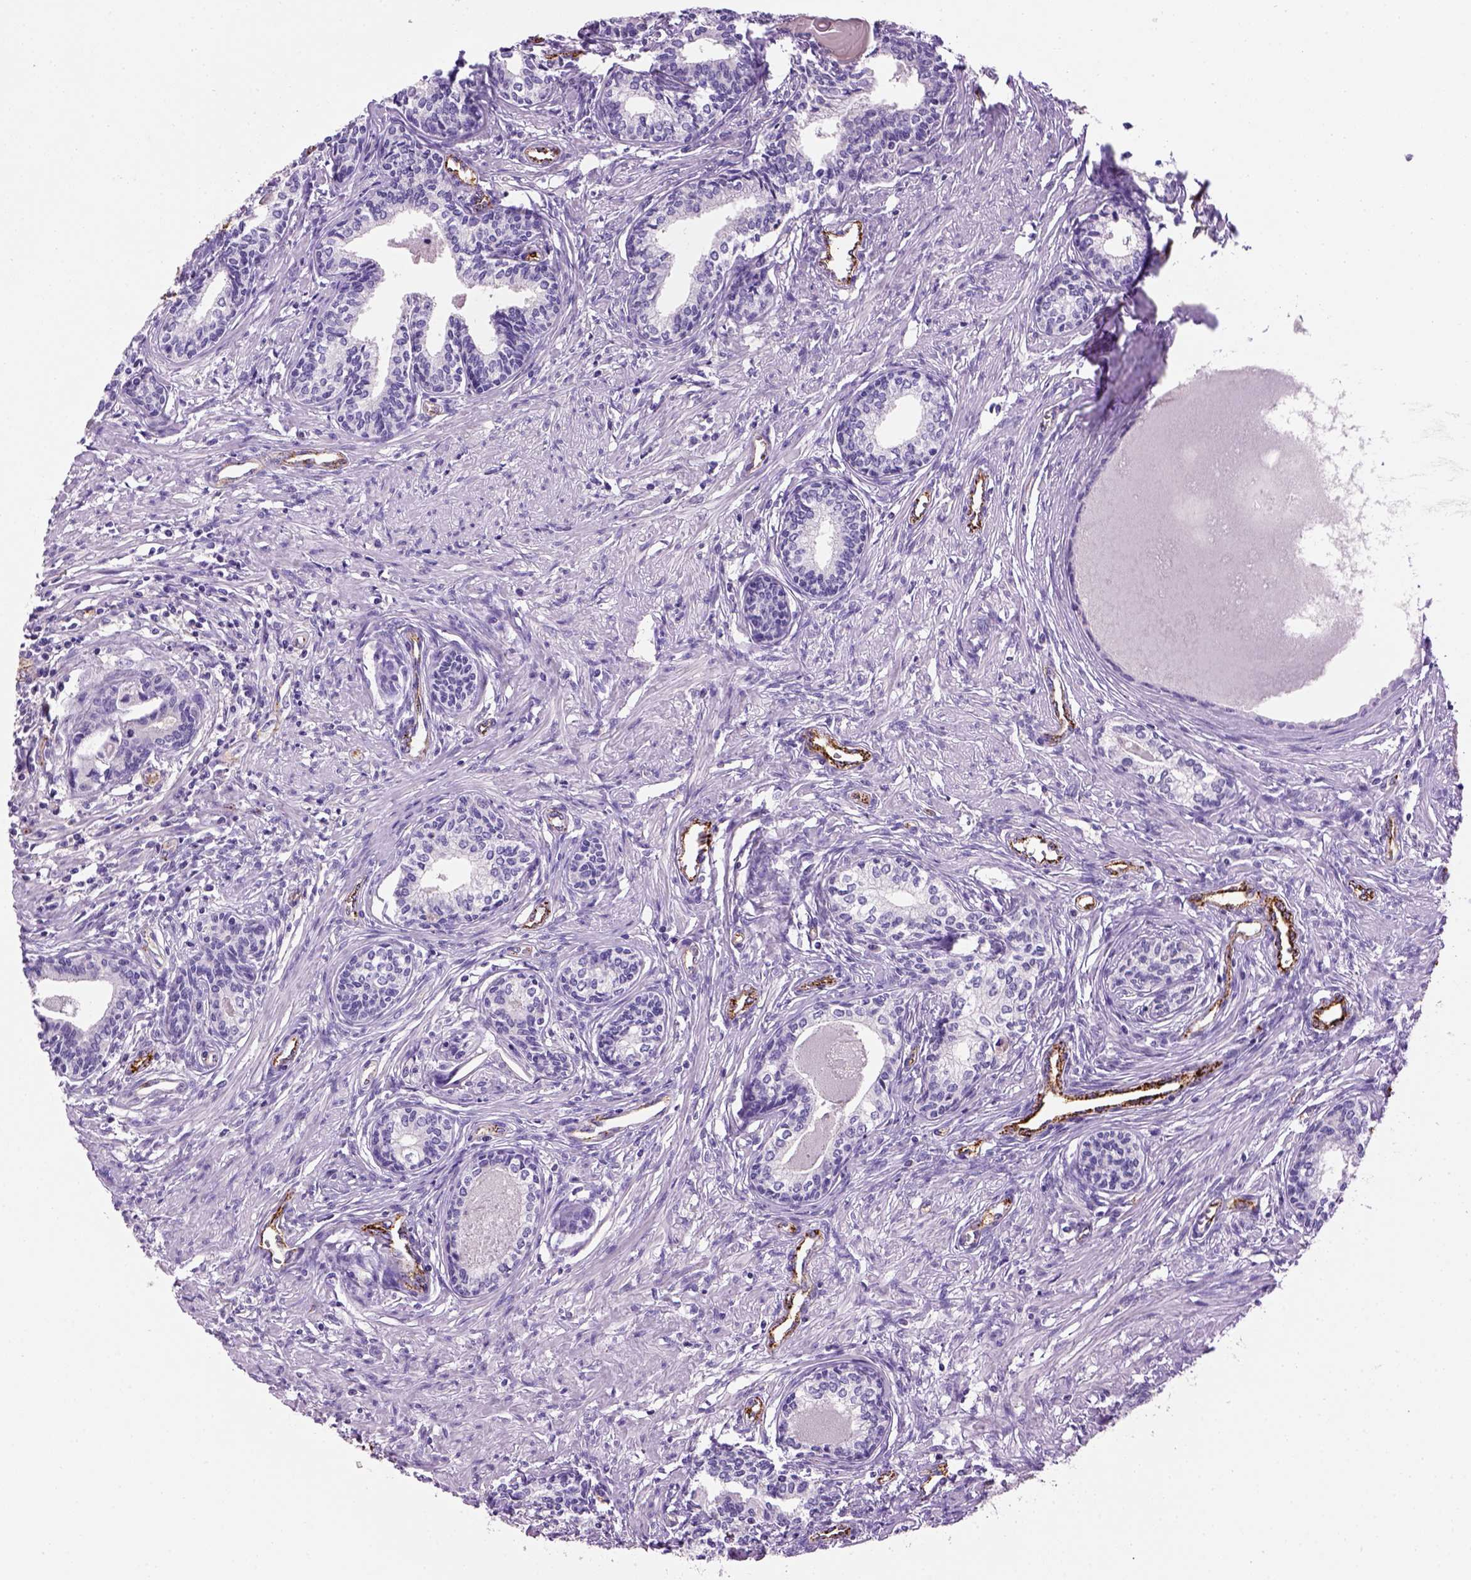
{"staining": {"intensity": "negative", "quantity": "none", "location": "none"}, "tissue": "prostate", "cell_type": "Glandular cells", "image_type": "normal", "snomed": [{"axis": "morphology", "description": "Normal tissue, NOS"}, {"axis": "topography", "description": "Prostate"}], "caption": "This is an IHC image of benign prostate. There is no positivity in glandular cells.", "gene": "VWF", "patient": {"sex": "male", "age": 60}}